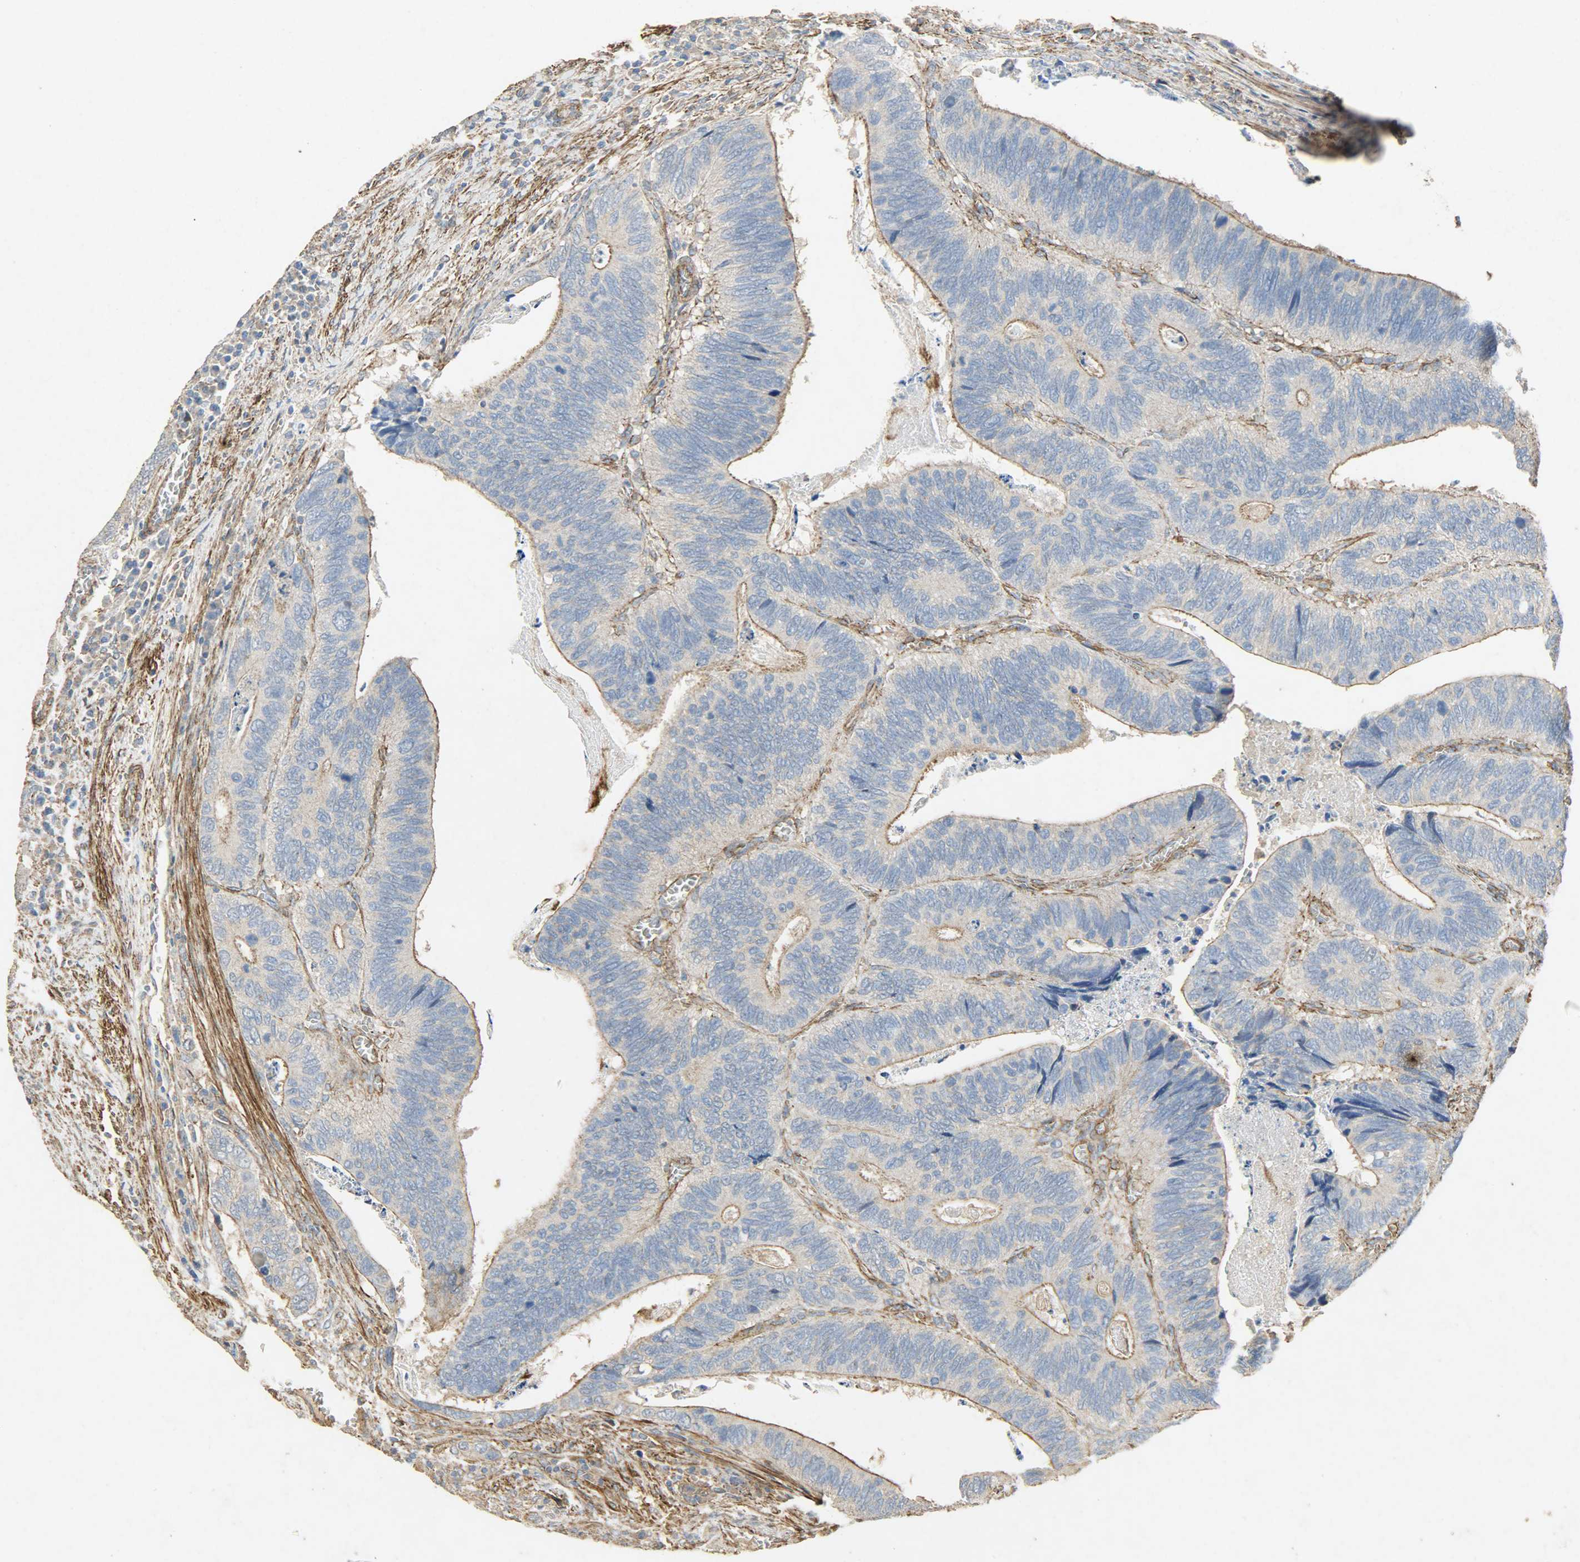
{"staining": {"intensity": "weak", "quantity": "25%-75%", "location": "cytoplasmic/membranous"}, "tissue": "colorectal cancer", "cell_type": "Tumor cells", "image_type": "cancer", "snomed": [{"axis": "morphology", "description": "Adenocarcinoma, NOS"}, {"axis": "topography", "description": "Colon"}], "caption": "IHC histopathology image of human colorectal cancer (adenocarcinoma) stained for a protein (brown), which displays low levels of weak cytoplasmic/membranous positivity in approximately 25%-75% of tumor cells.", "gene": "TPM4", "patient": {"sex": "male", "age": 72}}